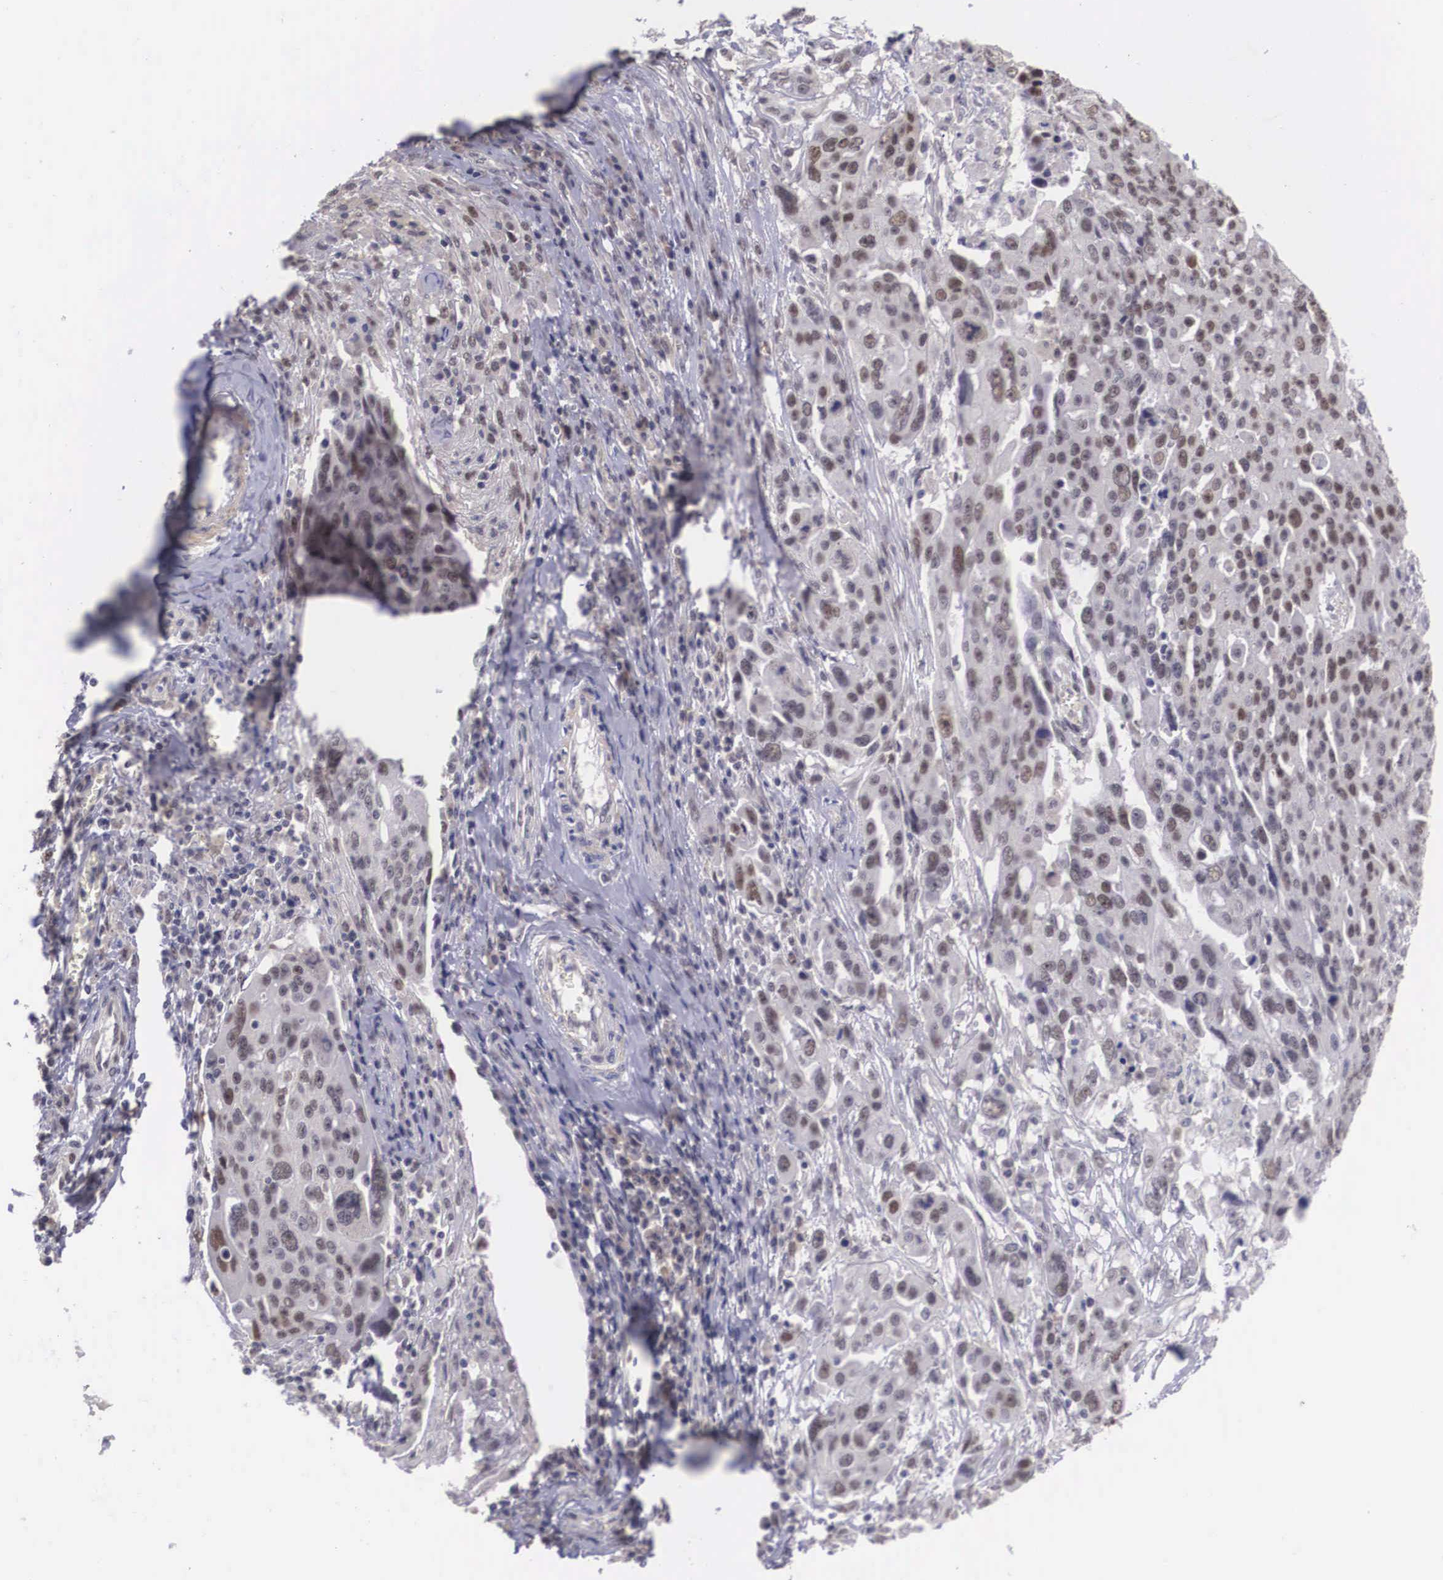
{"staining": {"intensity": "weak", "quantity": "25%-75%", "location": "nuclear"}, "tissue": "ovarian cancer", "cell_type": "Tumor cells", "image_type": "cancer", "snomed": [{"axis": "morphology", "description": "Carcinoma, endometroid"}, {"axis": "topography", "description": "Ovary"}], "caption": "Endometroid carcinoma (ovarian) stained for a protein (brown) reveals weak nuclear positive positivity in approximately 25%-75% of tumor cells.", "gene": "ZNF275", "patient": {"sex": "female", "age": 75}}